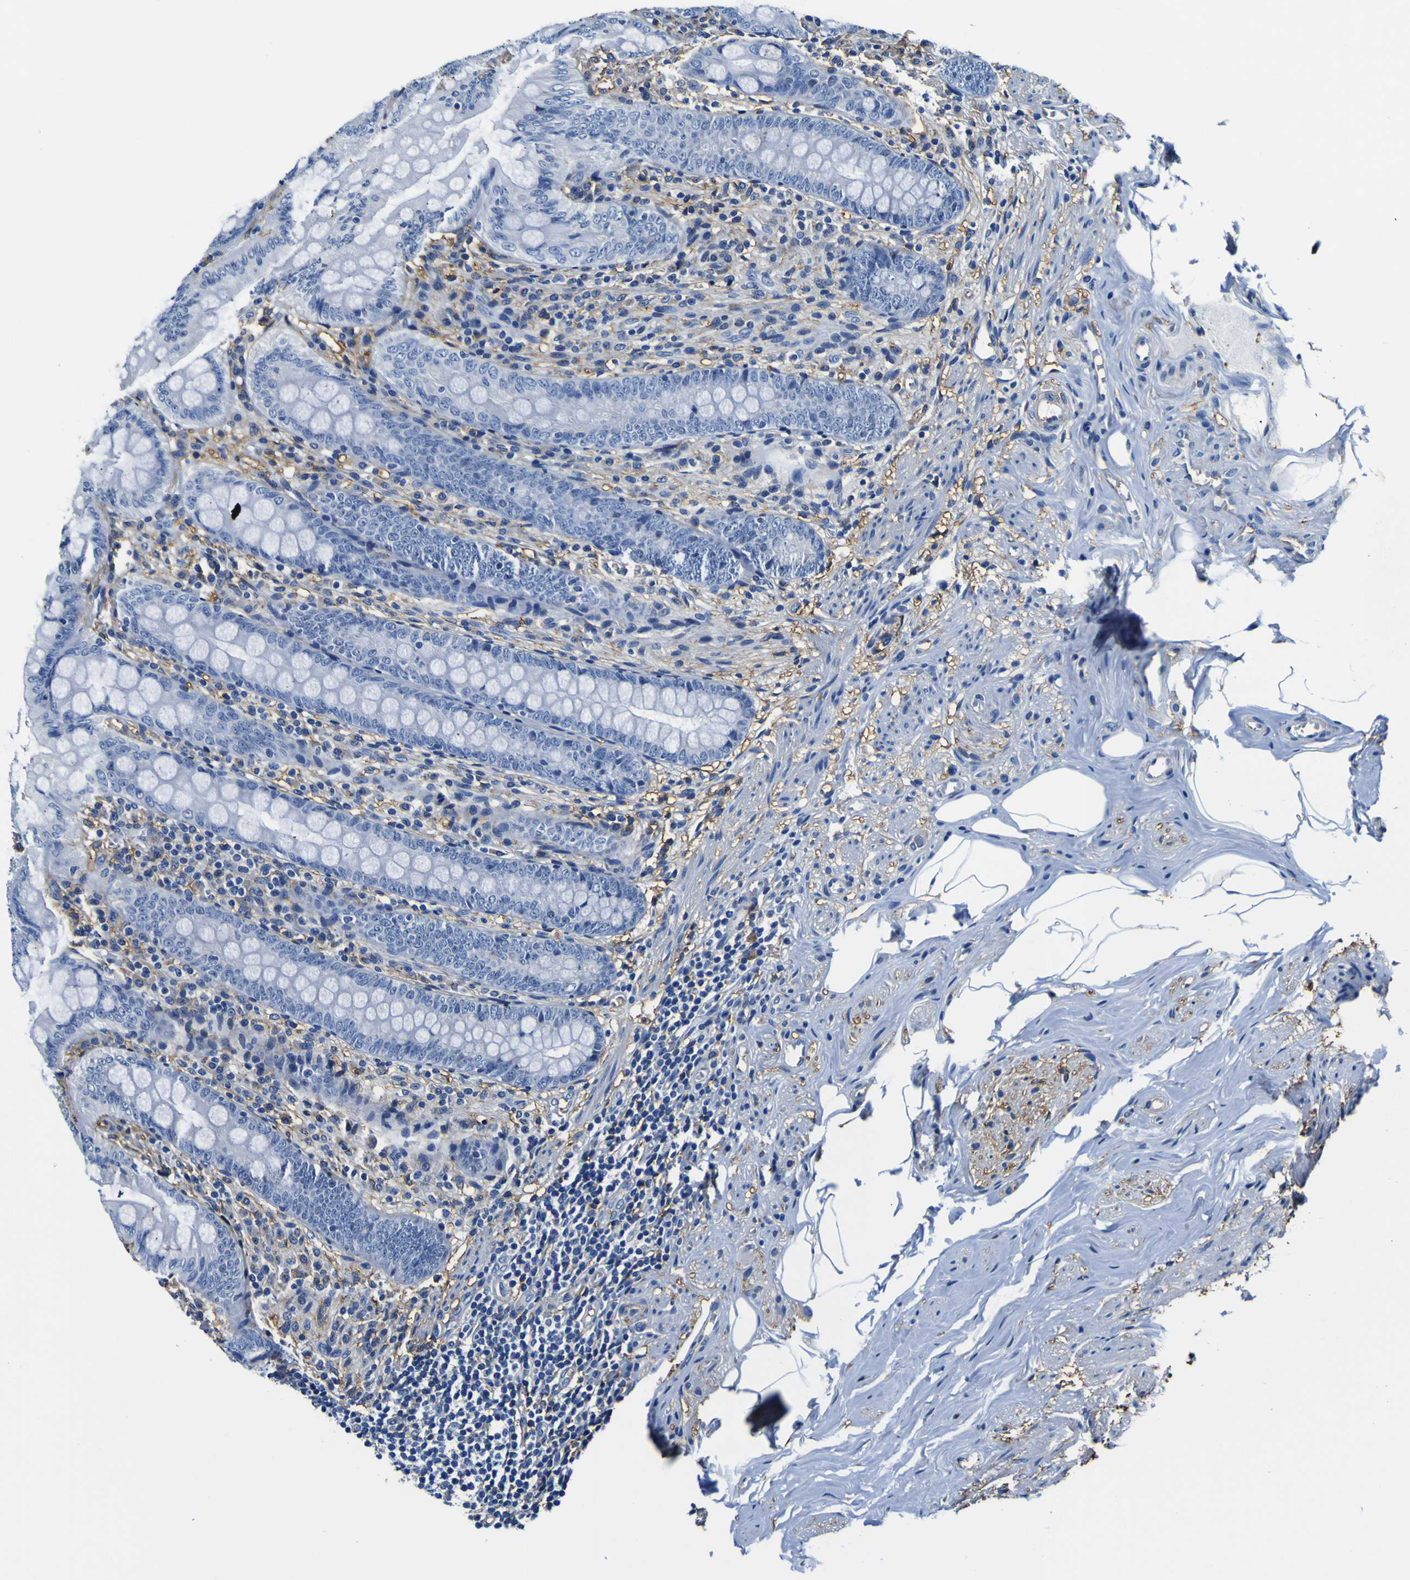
{"staining": {"intensity": "negative", "quantity": "none", "location": "none"}, "tissue": "appendix", "cell_type": "Glandular cells", "image_type": "normal", "snomed": [{"axis": "morphology", "description": "Normal tissue, NOS"}, {"axis": "topography", "description": "Appendix"}], "caption": "An immunohistochemistry micrograph of unremarkable appendix is shown. There is no staining in glandular cells of appendix.", "gene": "PXDN", "patient": {"sex": "female", "age": 77}}